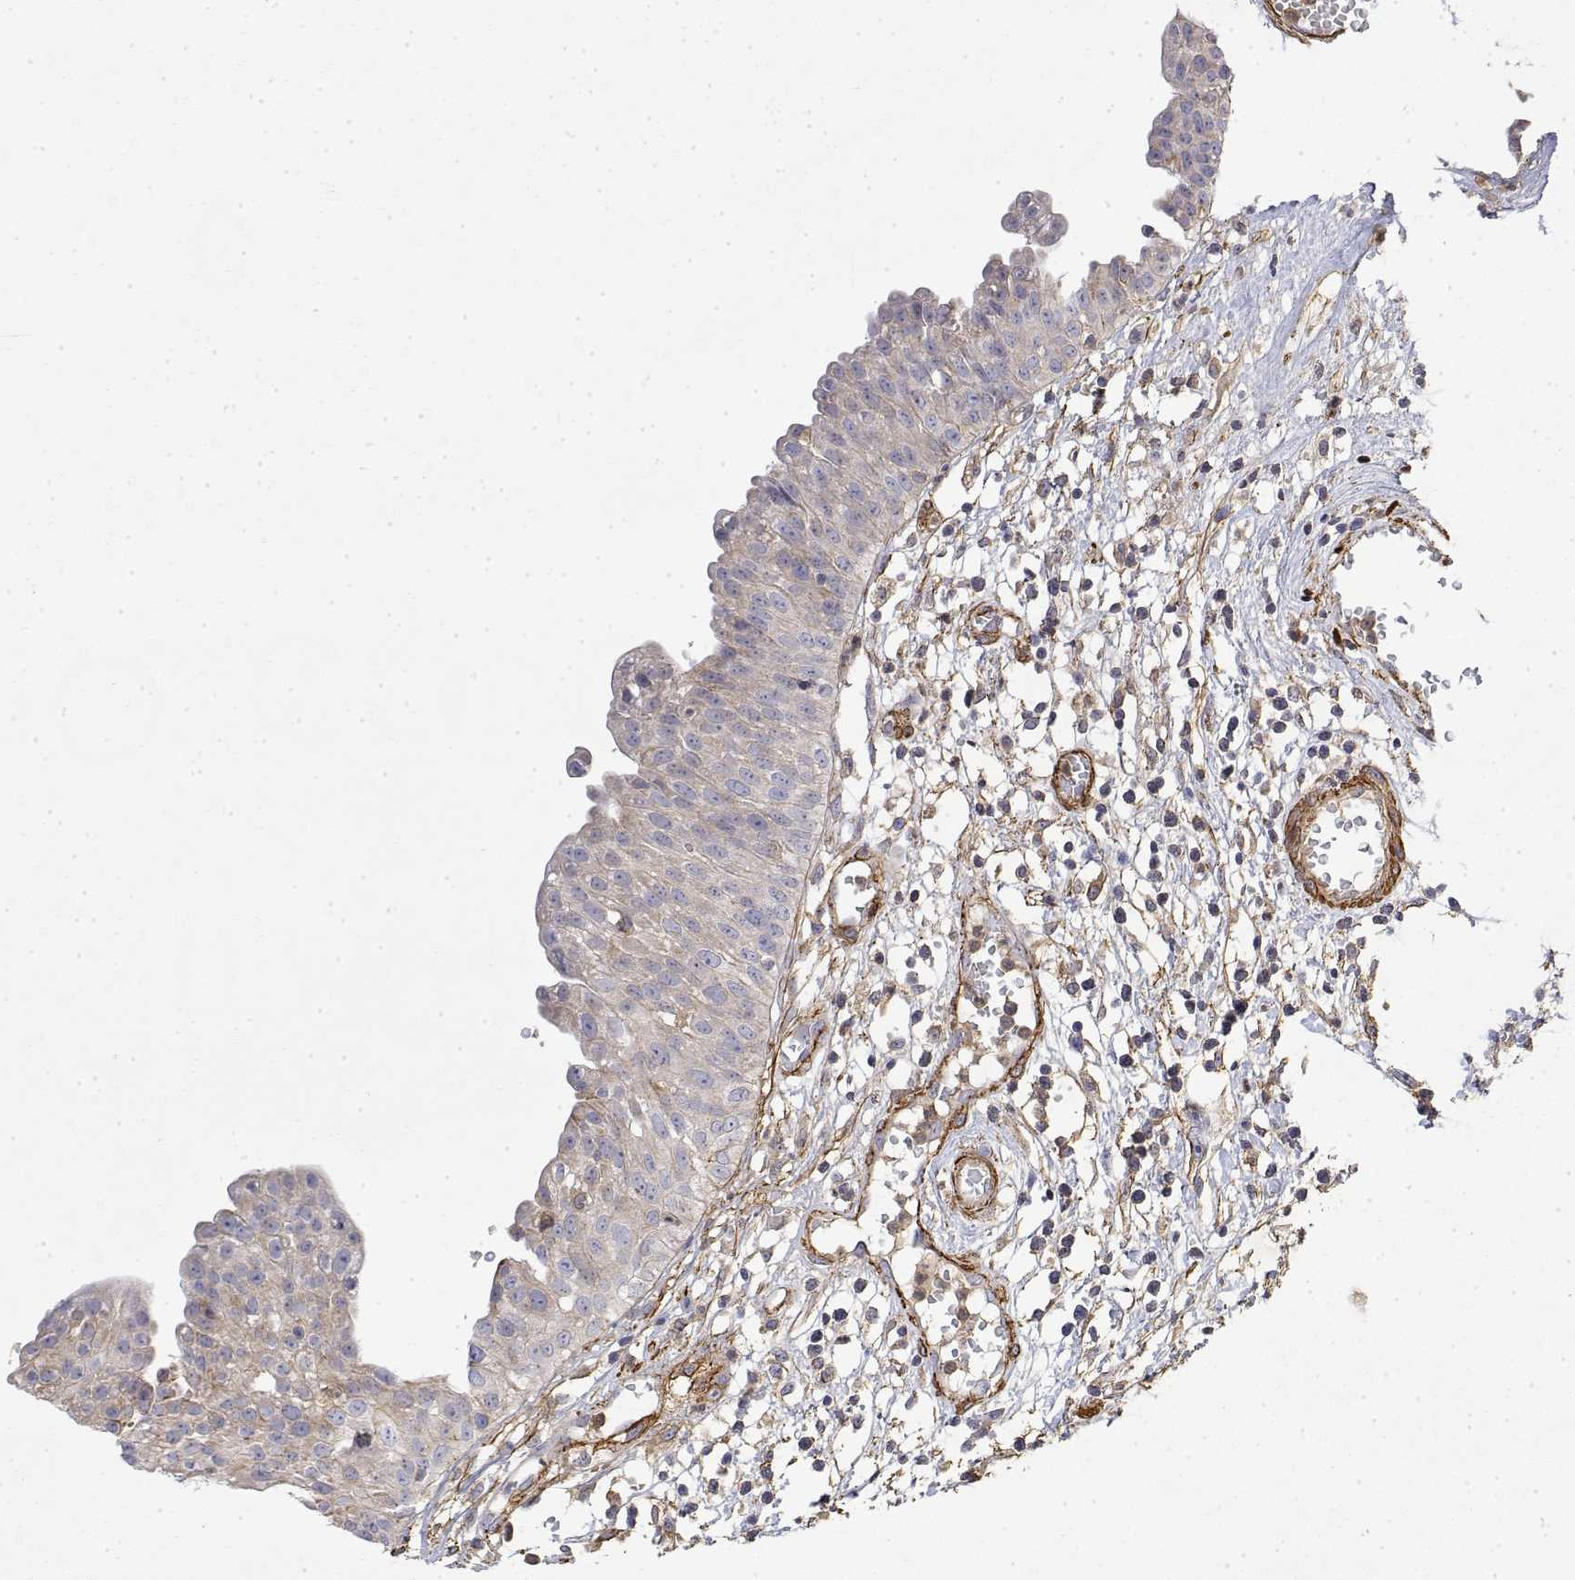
{"staining": {"intensity": "moderate", "quantity": "25%-75%", "location": "cytoplasmic/membranous"}, "tissue": "urinary bladder", "cell_type": "Urothelial cells", "image_type": "normal", "snomed": [{"axis": "morphology", "description": "Normal tissue, NOS"}, {"axis": "topography", "description": "Urinary bladder"}], "caption": "A brown stain labels moderate cytoplasmic/membranous staining of a protein in urothelial cells of unremarkable urinary bladder. Using DAB (brown) and hematoxylin (blue) stains, captured at high magnification using brightfield microscopy.", "gene": "SOWAHD", "patient": {"sex": "male", "age": 64}}